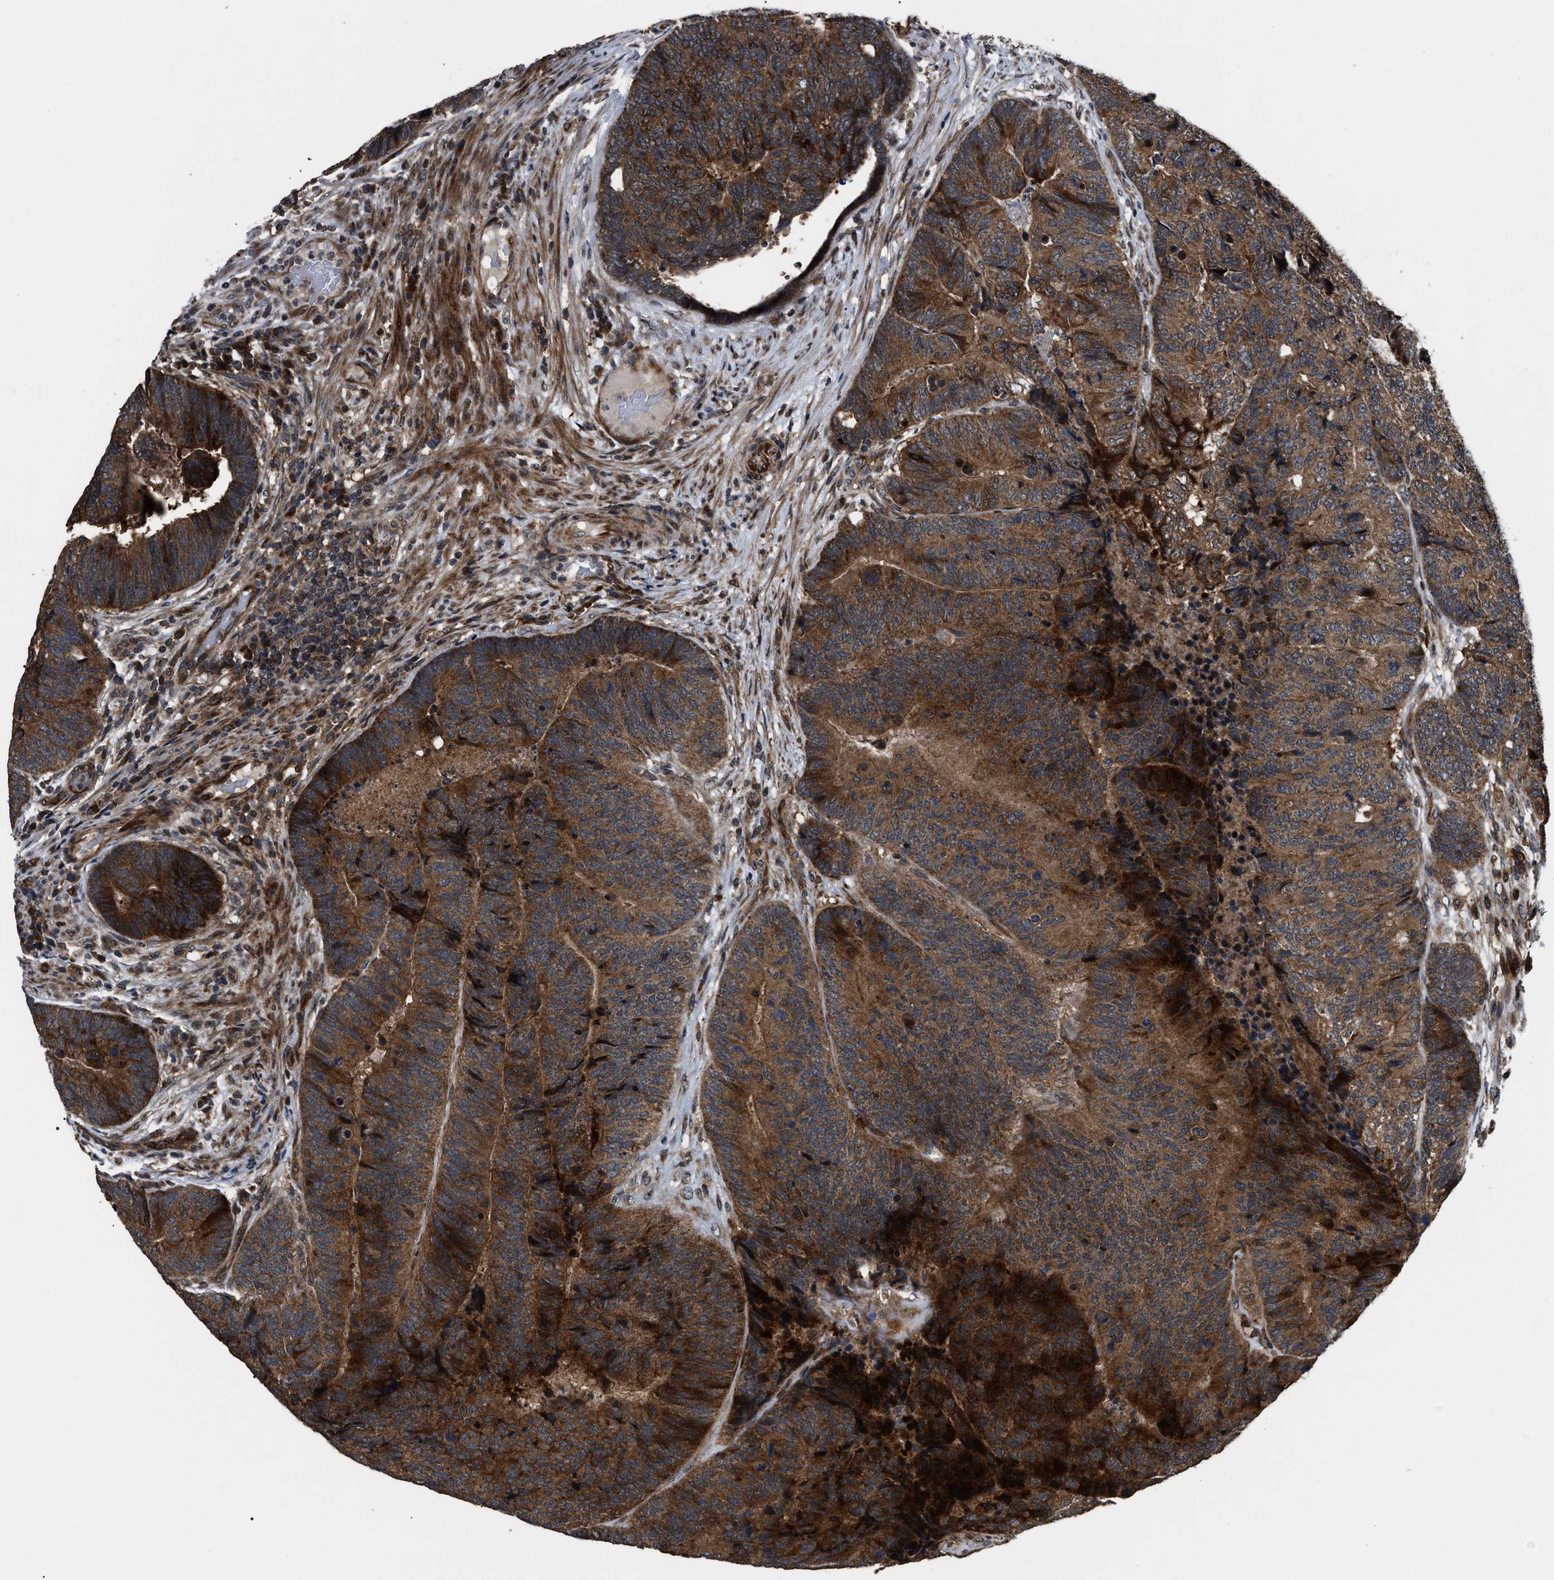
{"staining": {"intensity": "strong", "quantity": ">75%", "location": "cytoplasmic/membranous"}, "tissue": "colorectal cancer", "cell_type": "Tumor cells", "image_type": "cancer", "snomed": [{"axis": "morphology", "description": "Adenocarcinoma, NOS"}, {"axis": "topography", "description": "Colon"}], "caption": "High-power microscopy captured an immunohistochemistry micrograph of colorectal adenocarcinoma, revealing strong cytoplasmic/membranous staining in approximately >75% of tumor cells. Immunohistochemistry (ihc) stains the protein of interest in brown and the nuclei are stained blue.", "gene": "PPWD1", "patient": {"sex": "female", "age": 67}}